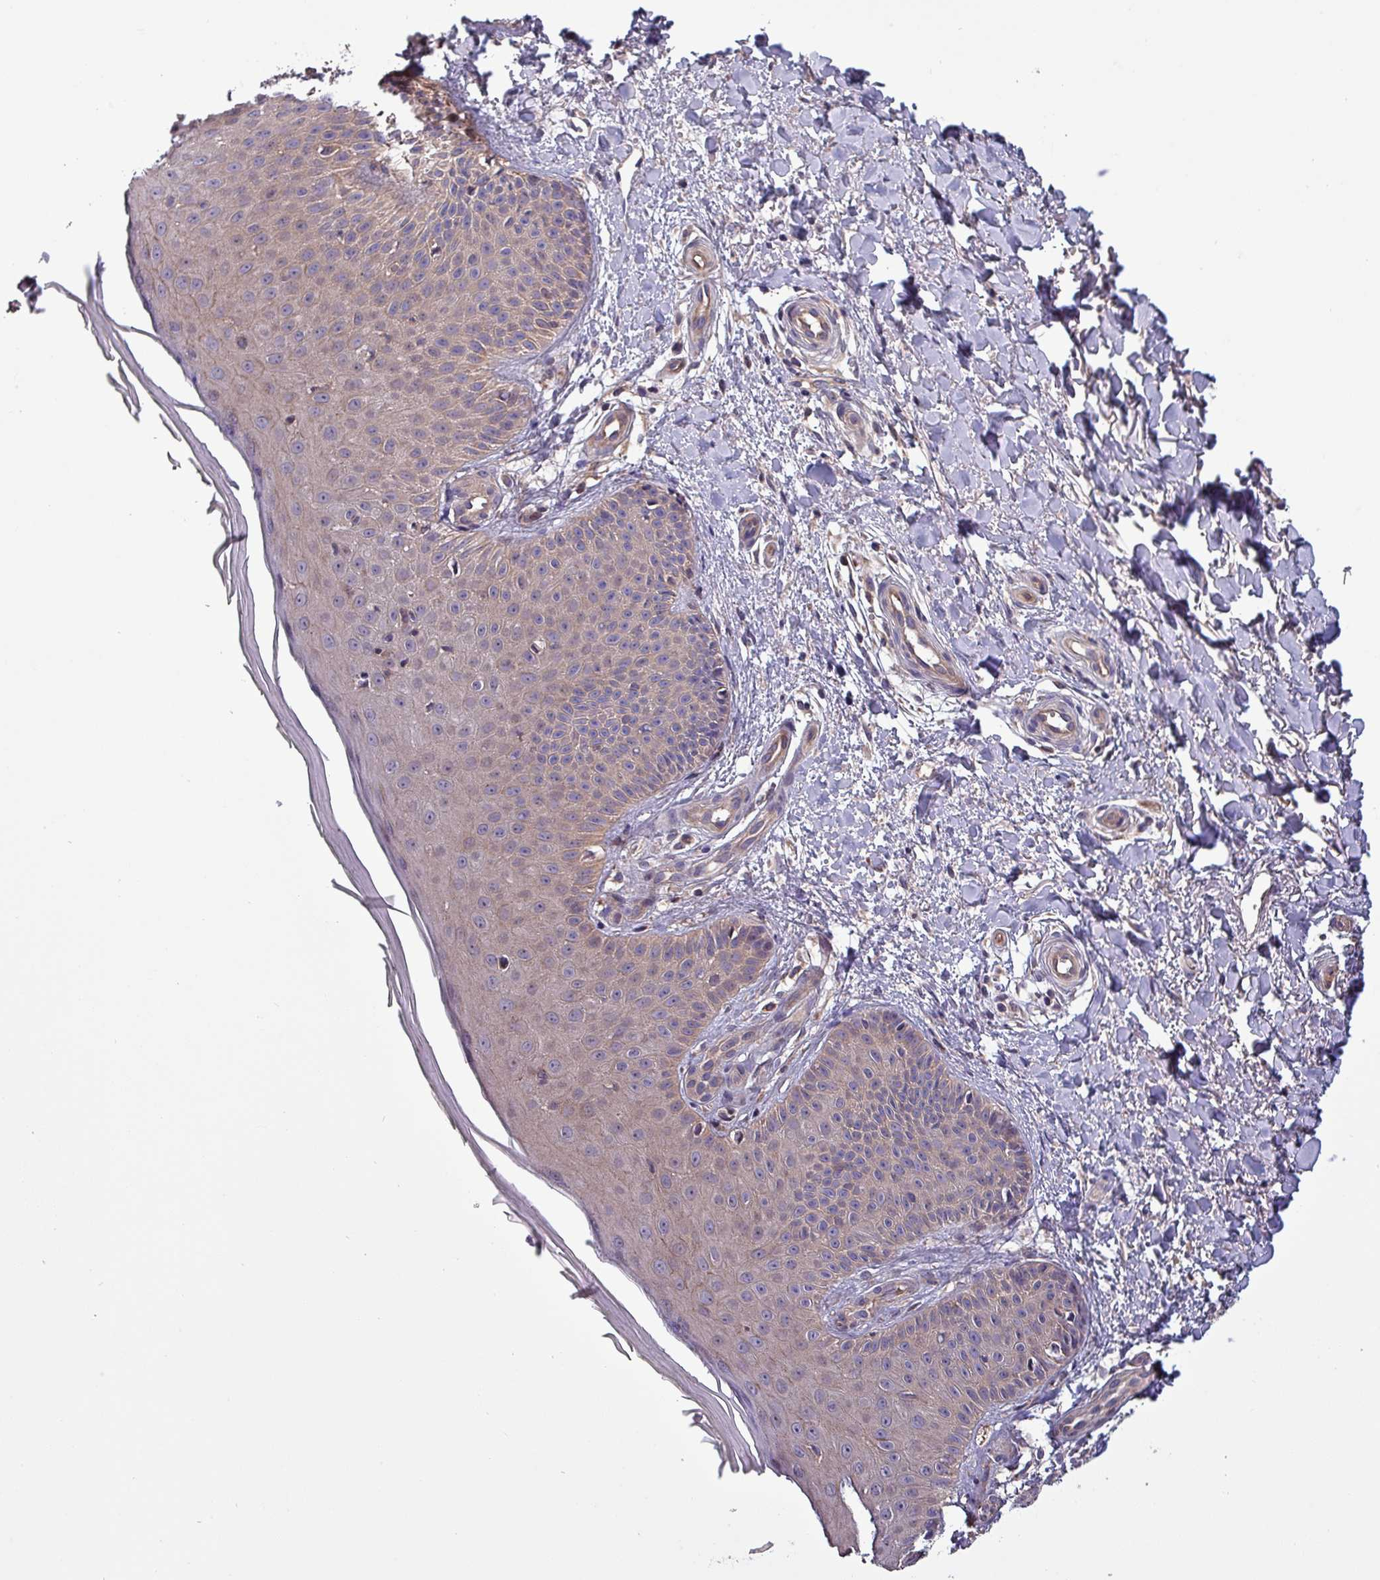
{"staining": {"intensity": "weak", "quantity": ">75%", "location": "cytoplasmic/membranous"}, "tissue": "skin", "cell_type": "Fibroblasts", "image_type": "normal", "snomed": [{"axis": "morphology", "description": "Normal tissue, NOS"}, {"axis": "topography", "description": "Skin"}], "caption": "Fibroblasts reveal low levels of weak cytoplasmic/membranous positivity in about >75% of cells in unremarkable skin.", "gene": "PAFAH1B2", "patient": {"sex": "male", "age": 81}}